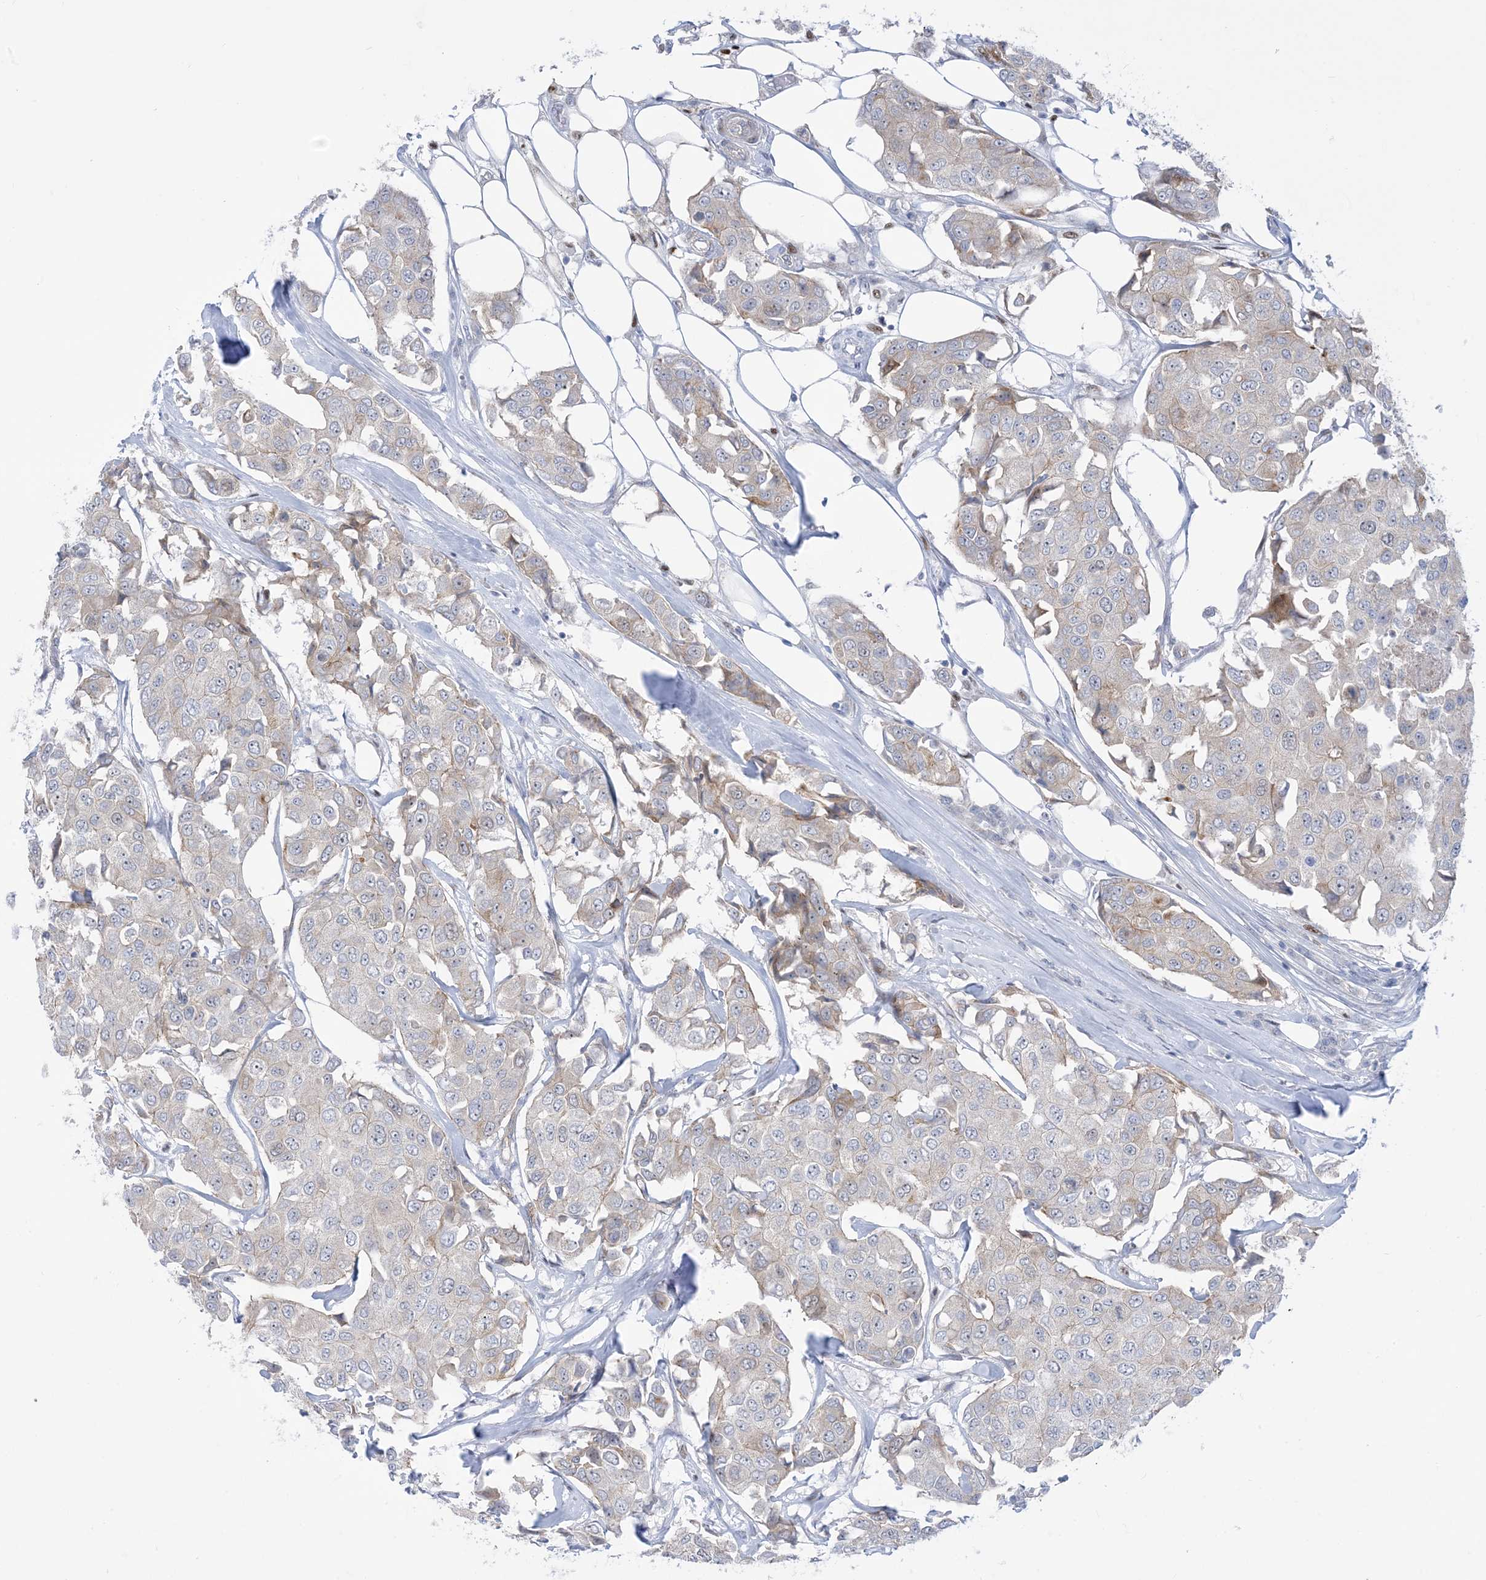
{"staining": {"intensity": "weak", "quantity": "<25%", "location": "cytoplasmic/membranous"}, "tissue": "breast cancer", "cell_type": "Tumor cells", "image_type": "cancer", "snomed": [{"axis": "morphology", "description": "Duct carcinoma"}, {"axis": "topography", "description": "Breast"}], "caption": "This is a image of IHC staining of breast cancer (invasive ductal carcinoma), which shows no positivity in tumor cells.", "gene": "MARS2", "patient": {"sex": "female", "age": 80}}